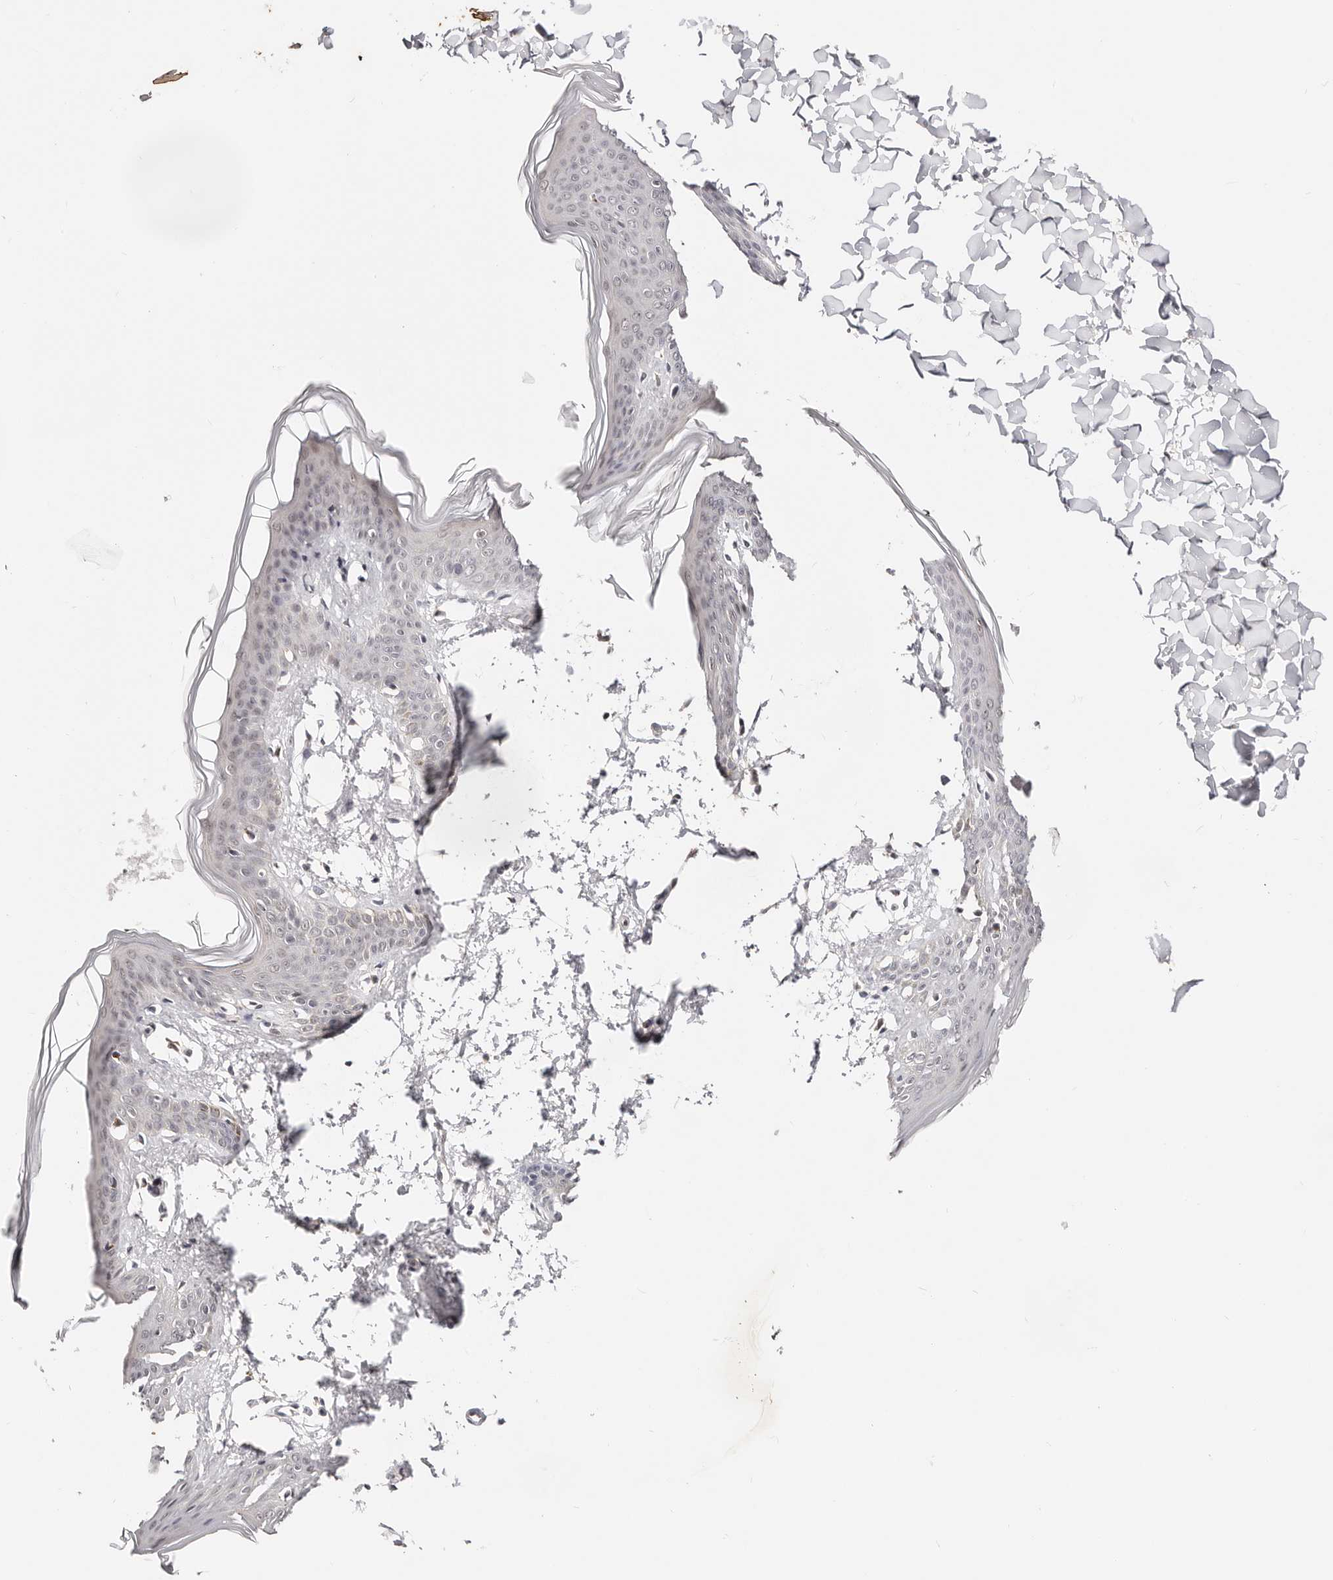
{"staining": {"intensity": "negative", "quantity": "none", "location": "none"}, "tissue": "skin", "cell_type": "Fibroblasts", "image_type": "normal", "snomed": [{"axis": "morphology", "description": "Normal tissue, NOS"}, {"axis": "topography", "description": "Skin"}], "caption": "Fibroblasts are negative for protein expression in unremarkable human skin.", "gene": "VIPAS39", "patient": {"sex": "female", "age": 17}}